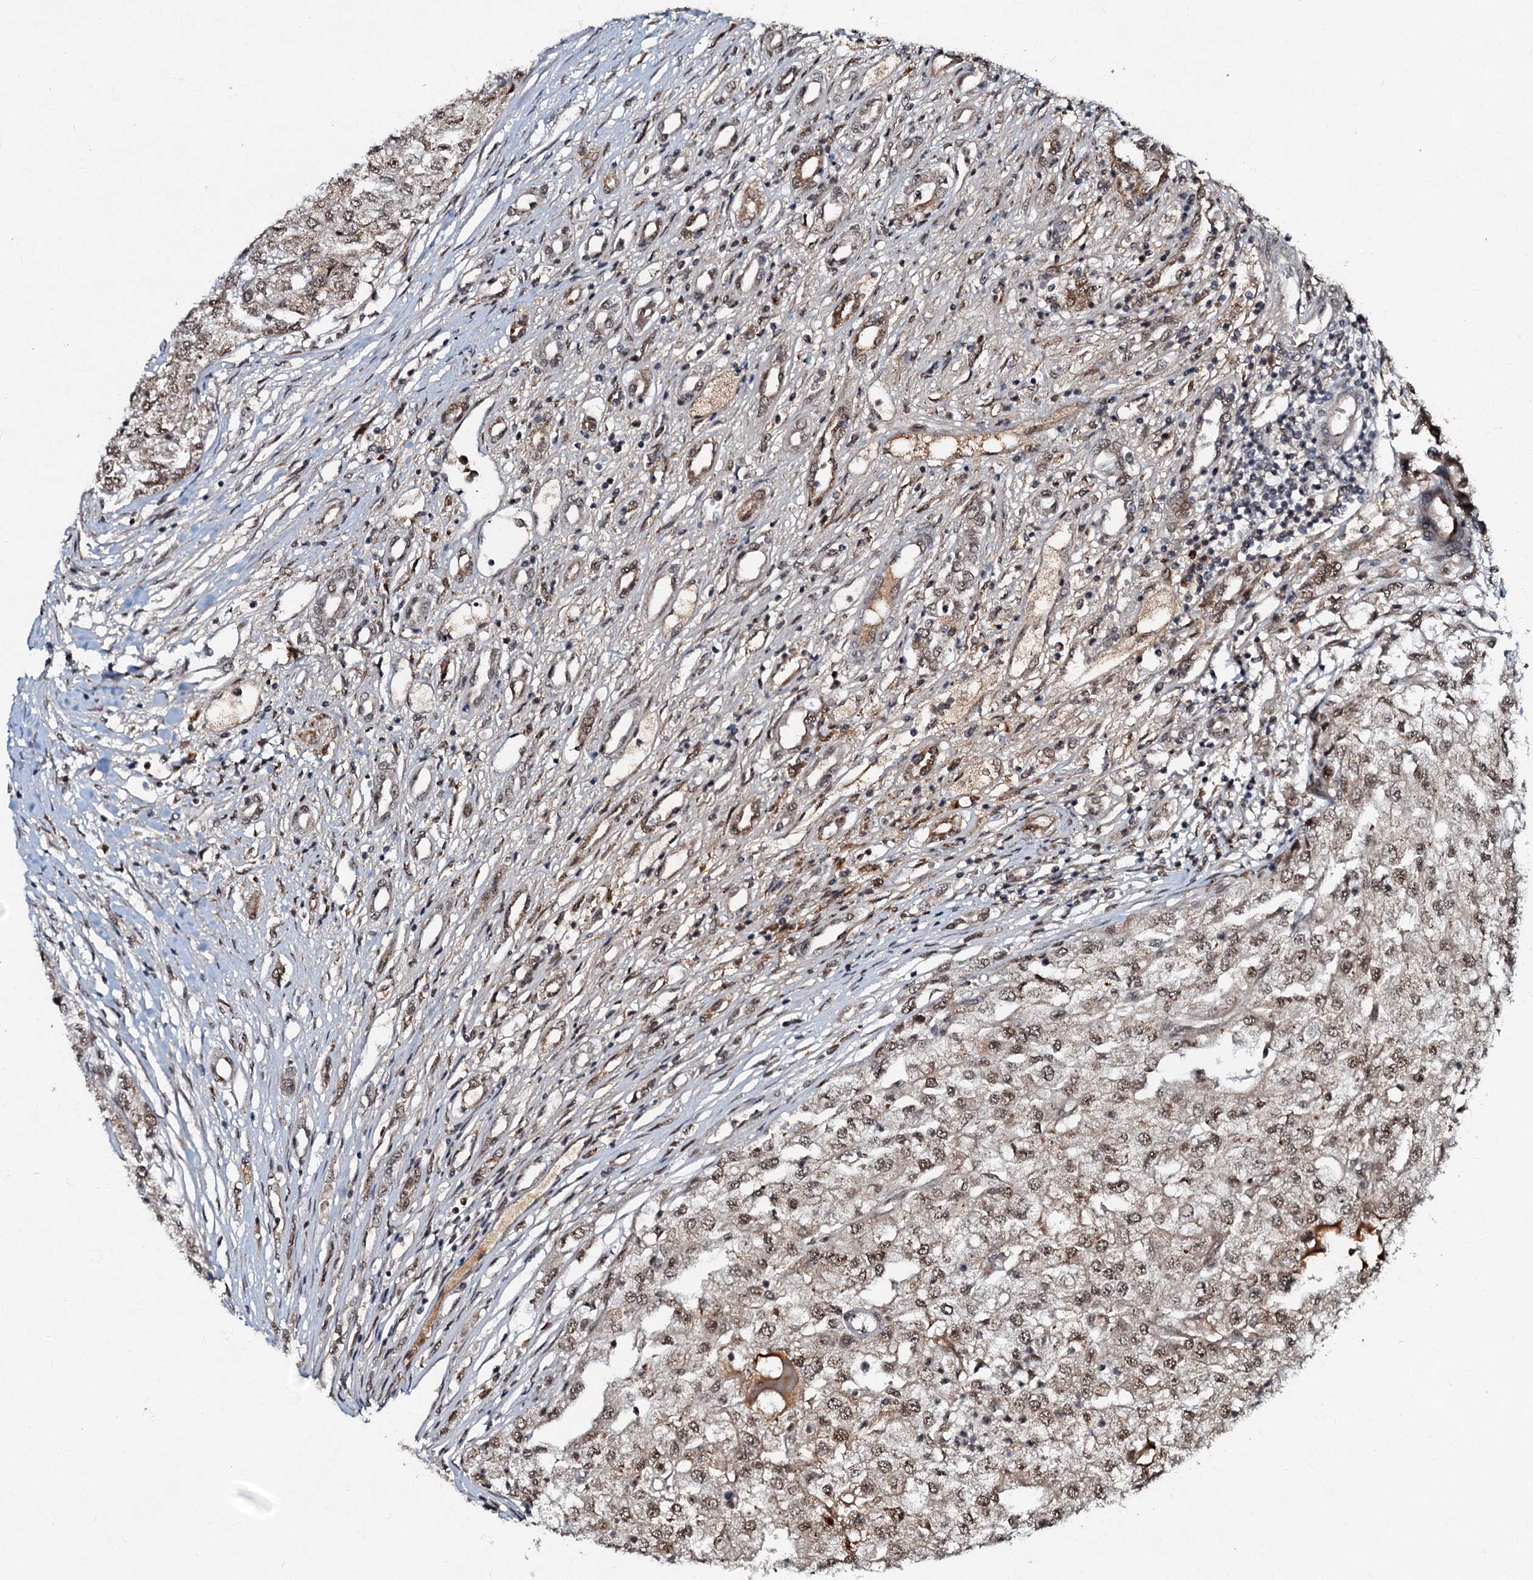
{"staining": {"intensity": "moderate", "quantity": ">75%", "location": "nuclear"}, "tissue": "renal cancer", "cell_type": "Tumor cells", "image_type": "cancer", "snomed": [{"axis": "morphology", "description": "Adenocarcinoma, NOS"}, {"axis": "topography", "description": "Kidney"}], "caption": "A high-resolution histopathology image shows IHC staining of renal cancer (adenocarcinoma), which displays moderate nuclear positivity in about >75% of tumor cells. (brown staining indicates protein expression, while blue staining denotes nuclei).", "gene": "C18orf32", "patient": {"sex": "female", "age": 54}}